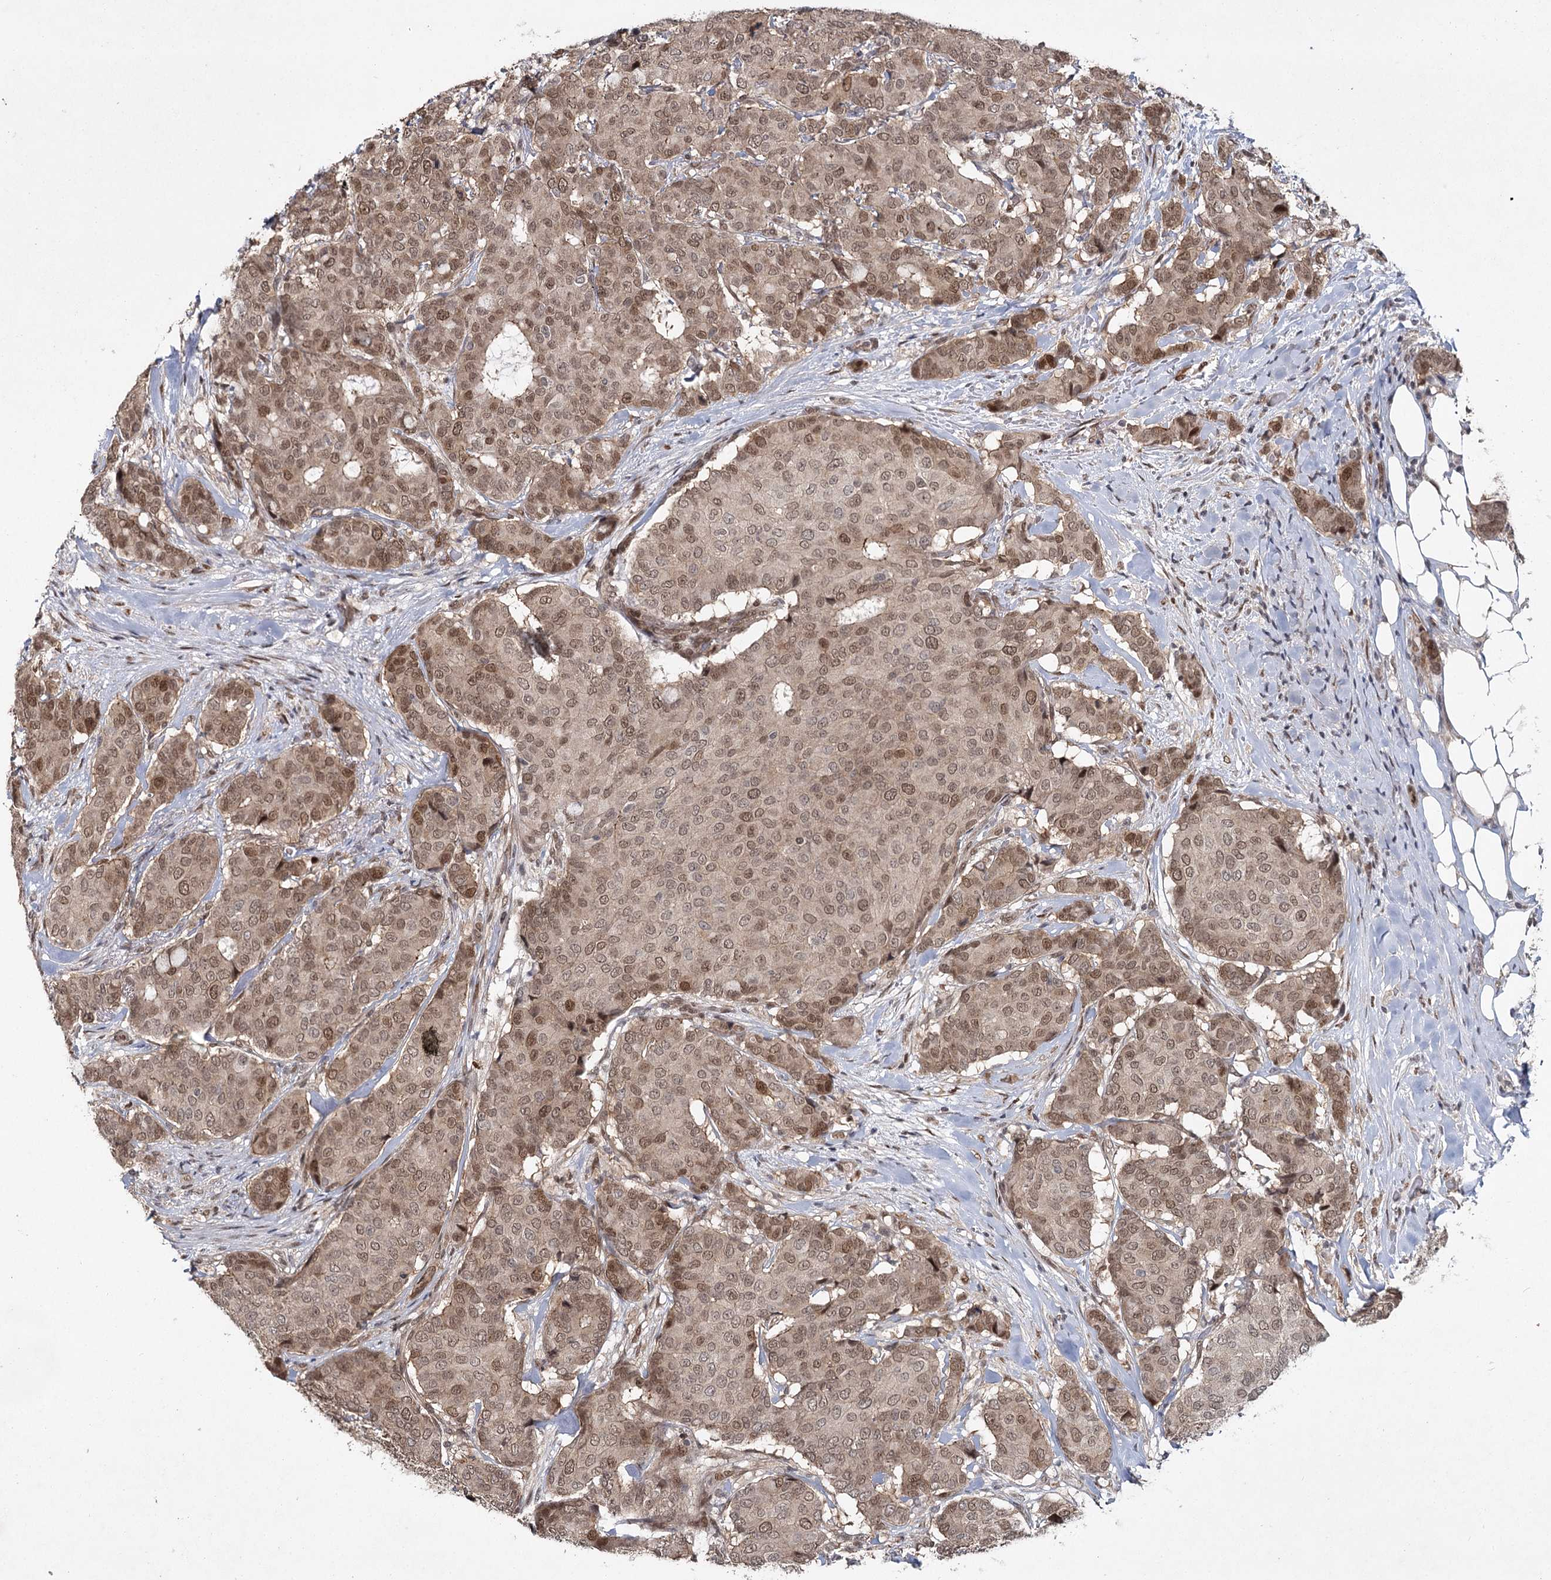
{"staining": {"intensity": "moderate", "quantity": ">75%", "location": "nuclear"}, "tissue": "breast cancer", "cell_type": "Tumor cells", "image_type": "cancer", "snomed": [{"axis": "morphology", "description": "Duct carcinoma"}, {"axis": "topography", "description": "Breast"}], "caption": "Moderate nuclear protein expression is seen in about >75% of tumor cells in breast cancer.", "gene": "DCUN1D4", "patient": {"sex": "female", "age": 75}}